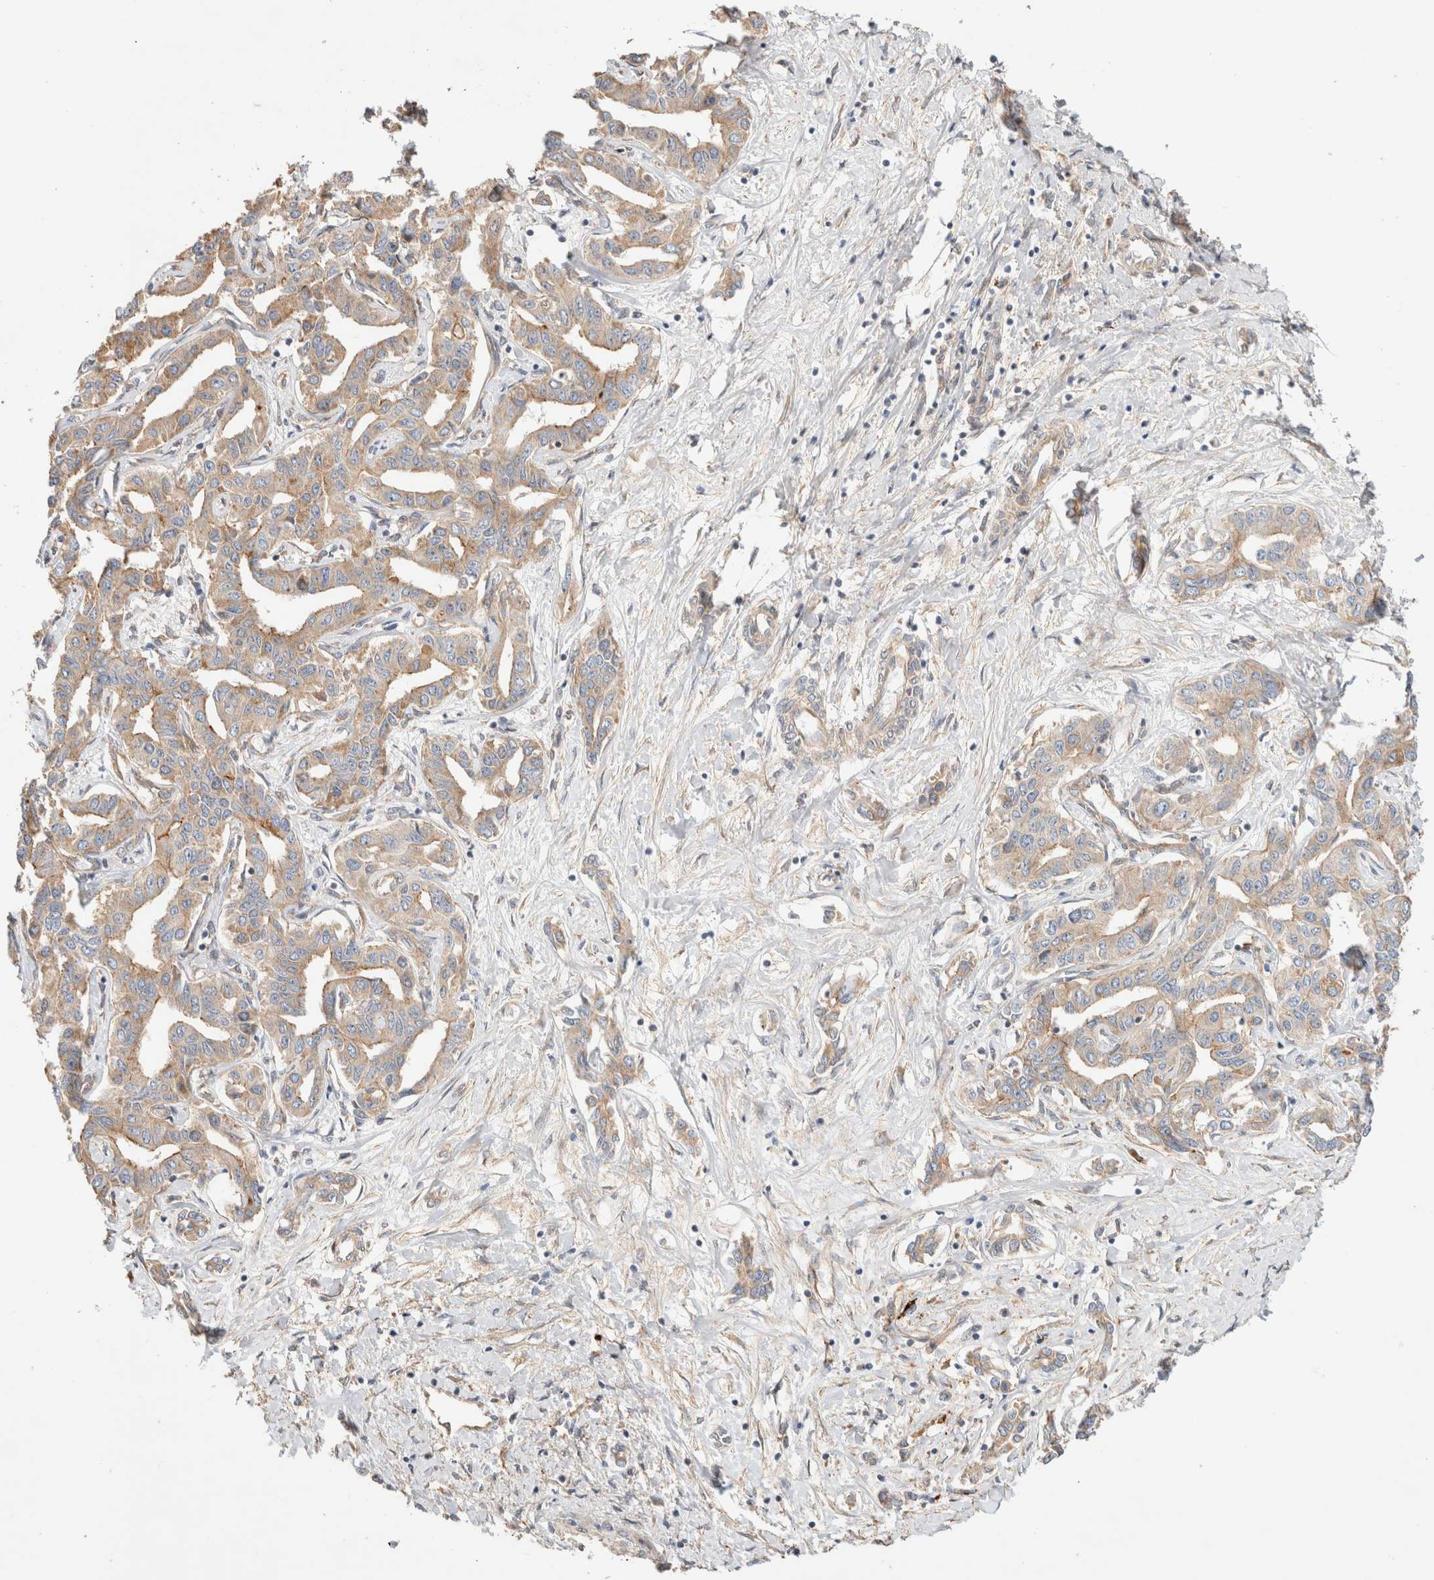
{"staining": {"intensity": "weak", "quantity": "25%-75%", "location": "cytoplasmic/membranous"}, "tissue": "liver cancer", "cell_type": "Tumor cells", "image_type": "cancer", "snomed": [{"axis": "morphology", "description": "Cholangiocarcinoma"}, {"axis": "topography", "description": "Liver"}], "caption": "Immunohistochemical staining of liver cholangiocarcinoma demonstrates low levels of weak cytoplasmic/membranous positivity in about 25%-75% of tumor cells.", "gene": "B3GNTL1", "patient": {"sex": "male", "age": 59}}